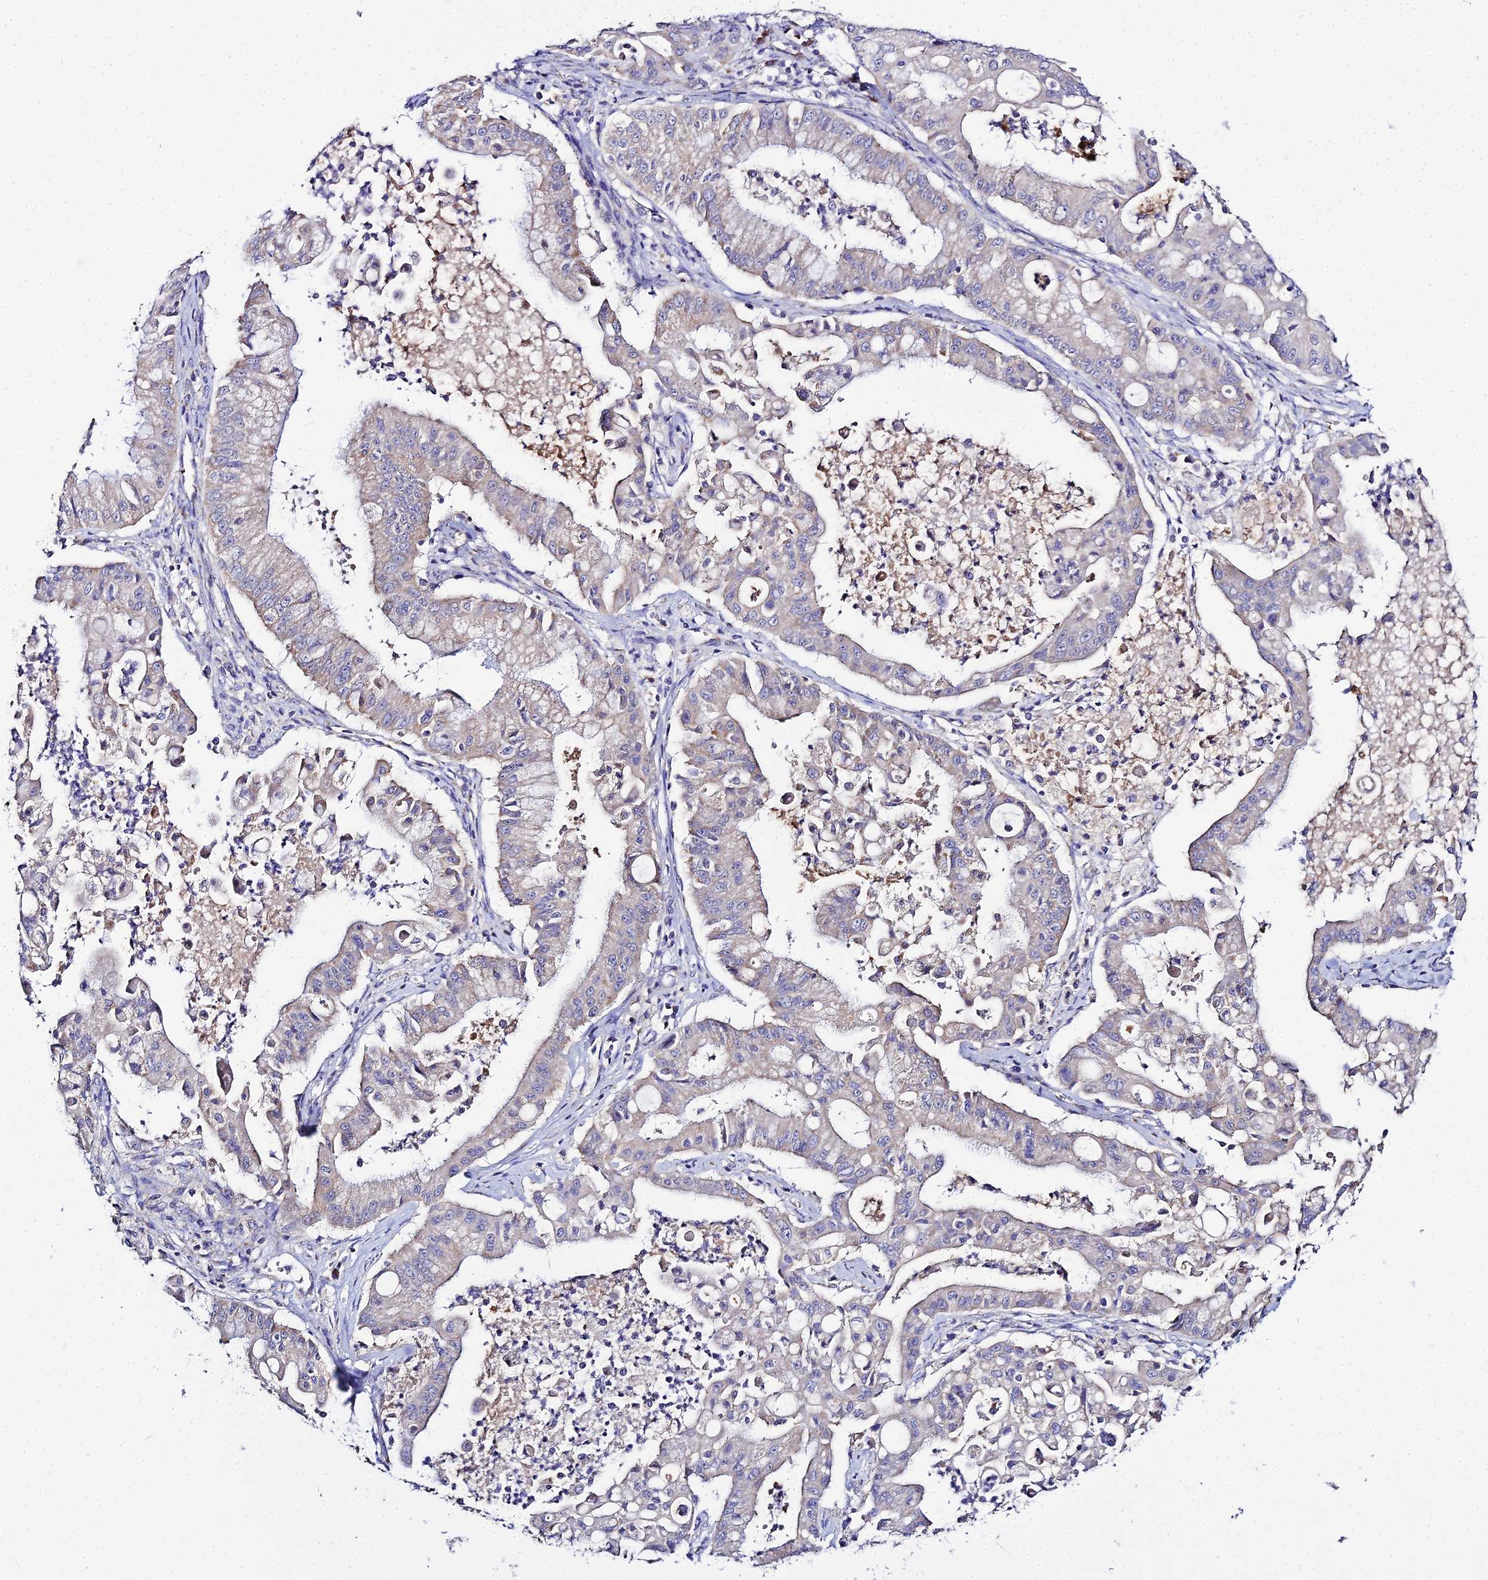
{"staining": {"intensity": "negative", "quantity": "none", "location": "none"}, "tissue": "ovarian cancer", "cell_type": "Tumor cells", "image_type": "cancer", "snomed": [{"axis": "morphology", "description": "Cystadenocarcinoma, mucinous, NOS"}, {"axis": "topography", "description": "Ovary"}], "caption": "Tumor cells show no significant protein staining in mucinous cystadenocarcinoma (ovarian). (DAB IHC, high magnification).", "gene": "TYW5", "patient": {"sex": "female", "age": 70}}